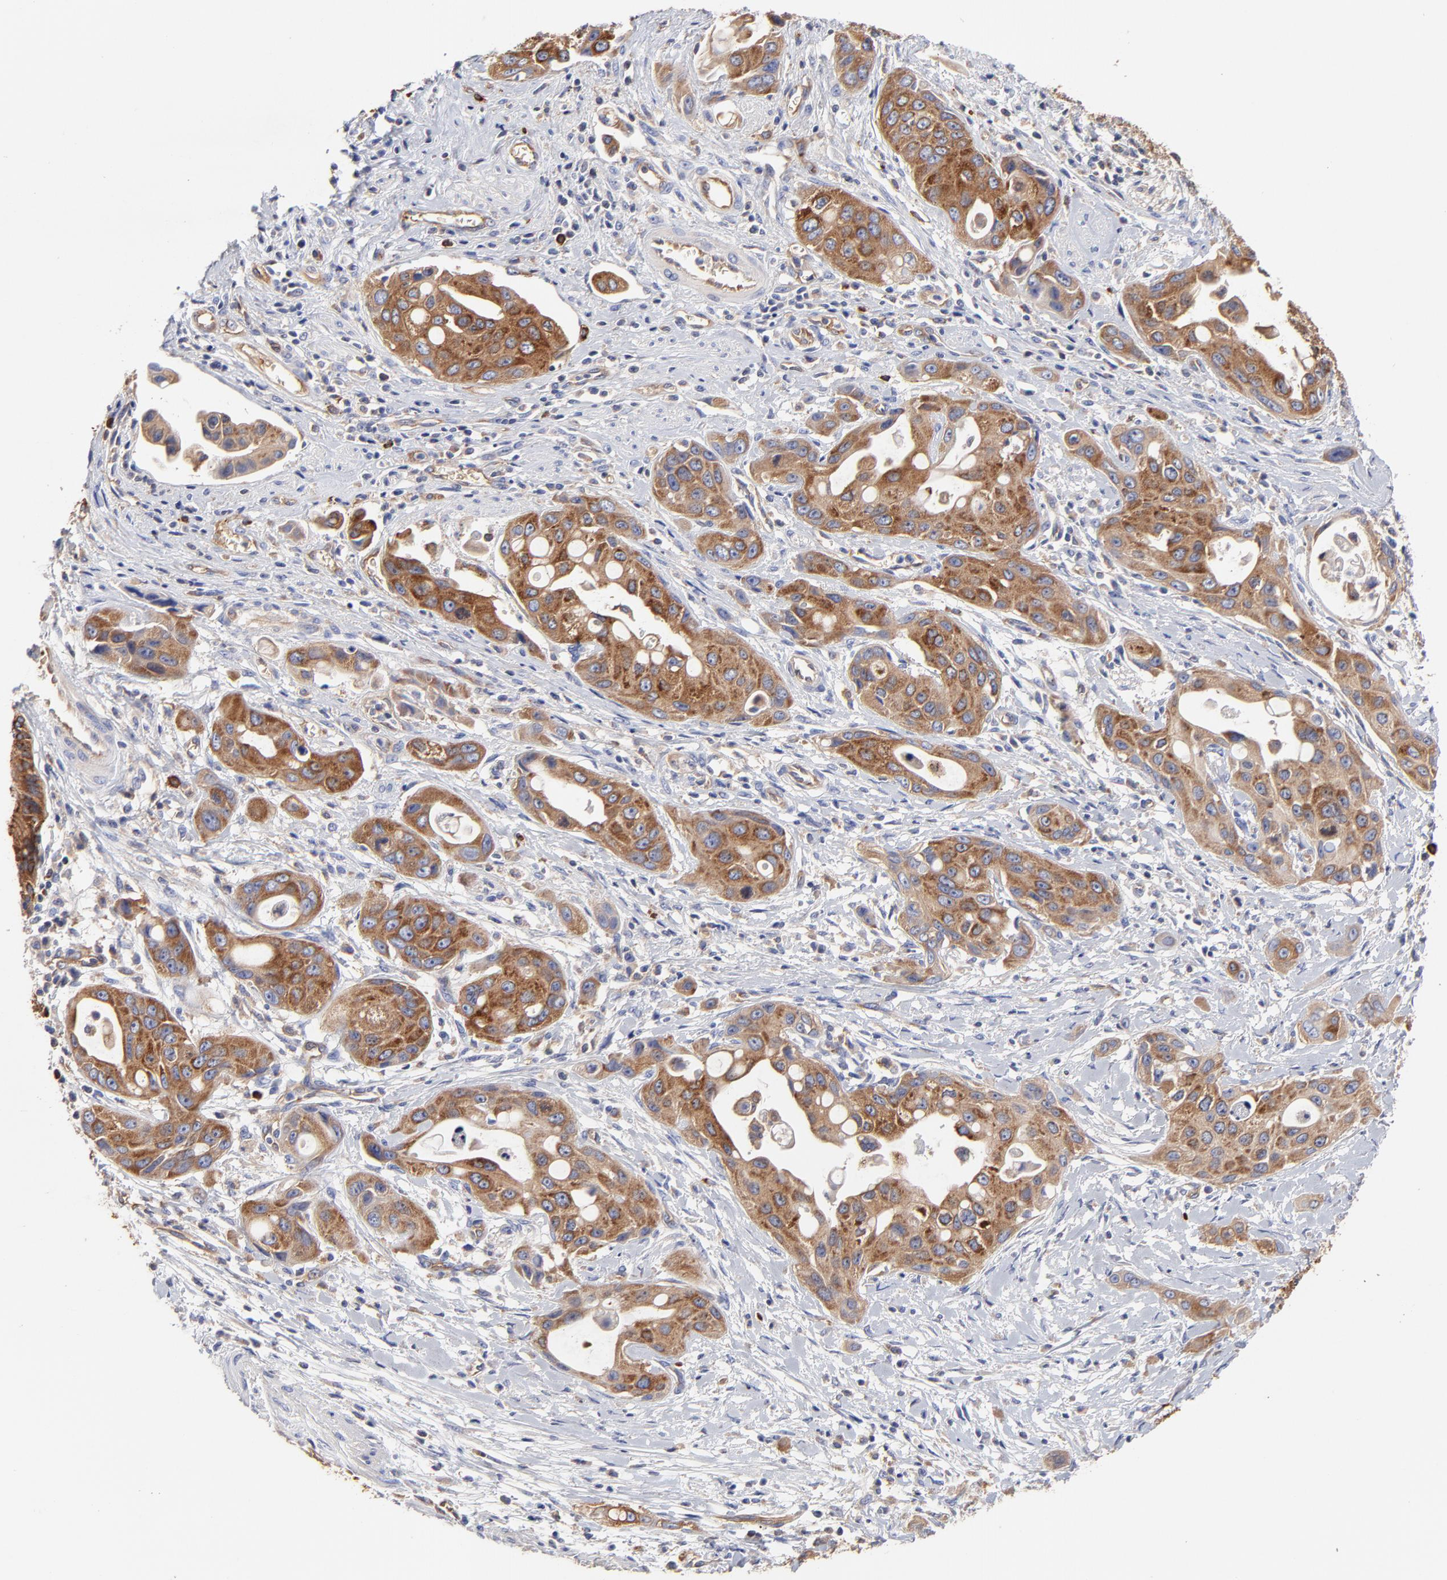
{"staining": {"intensity": "moderate", "quantity": ">75%", "location": "cytoplasmic/membranous"}, "tissue": "pancreatic cancer", "cell_type": "Tumor cells", "image_type": "cancer", "snomed": [{"axis": "morphology", "description": "Adenocarcinoma, NOS"}, {"axis": "topography", "description": "Pancreas"}], "caption": "Pancreatic cancer (adenocarcinoma) stained with a protein marker shows moderate staining in tumor cells.", "gene": "CD2AP", "patient": {"sex": "female", "age": 60}}